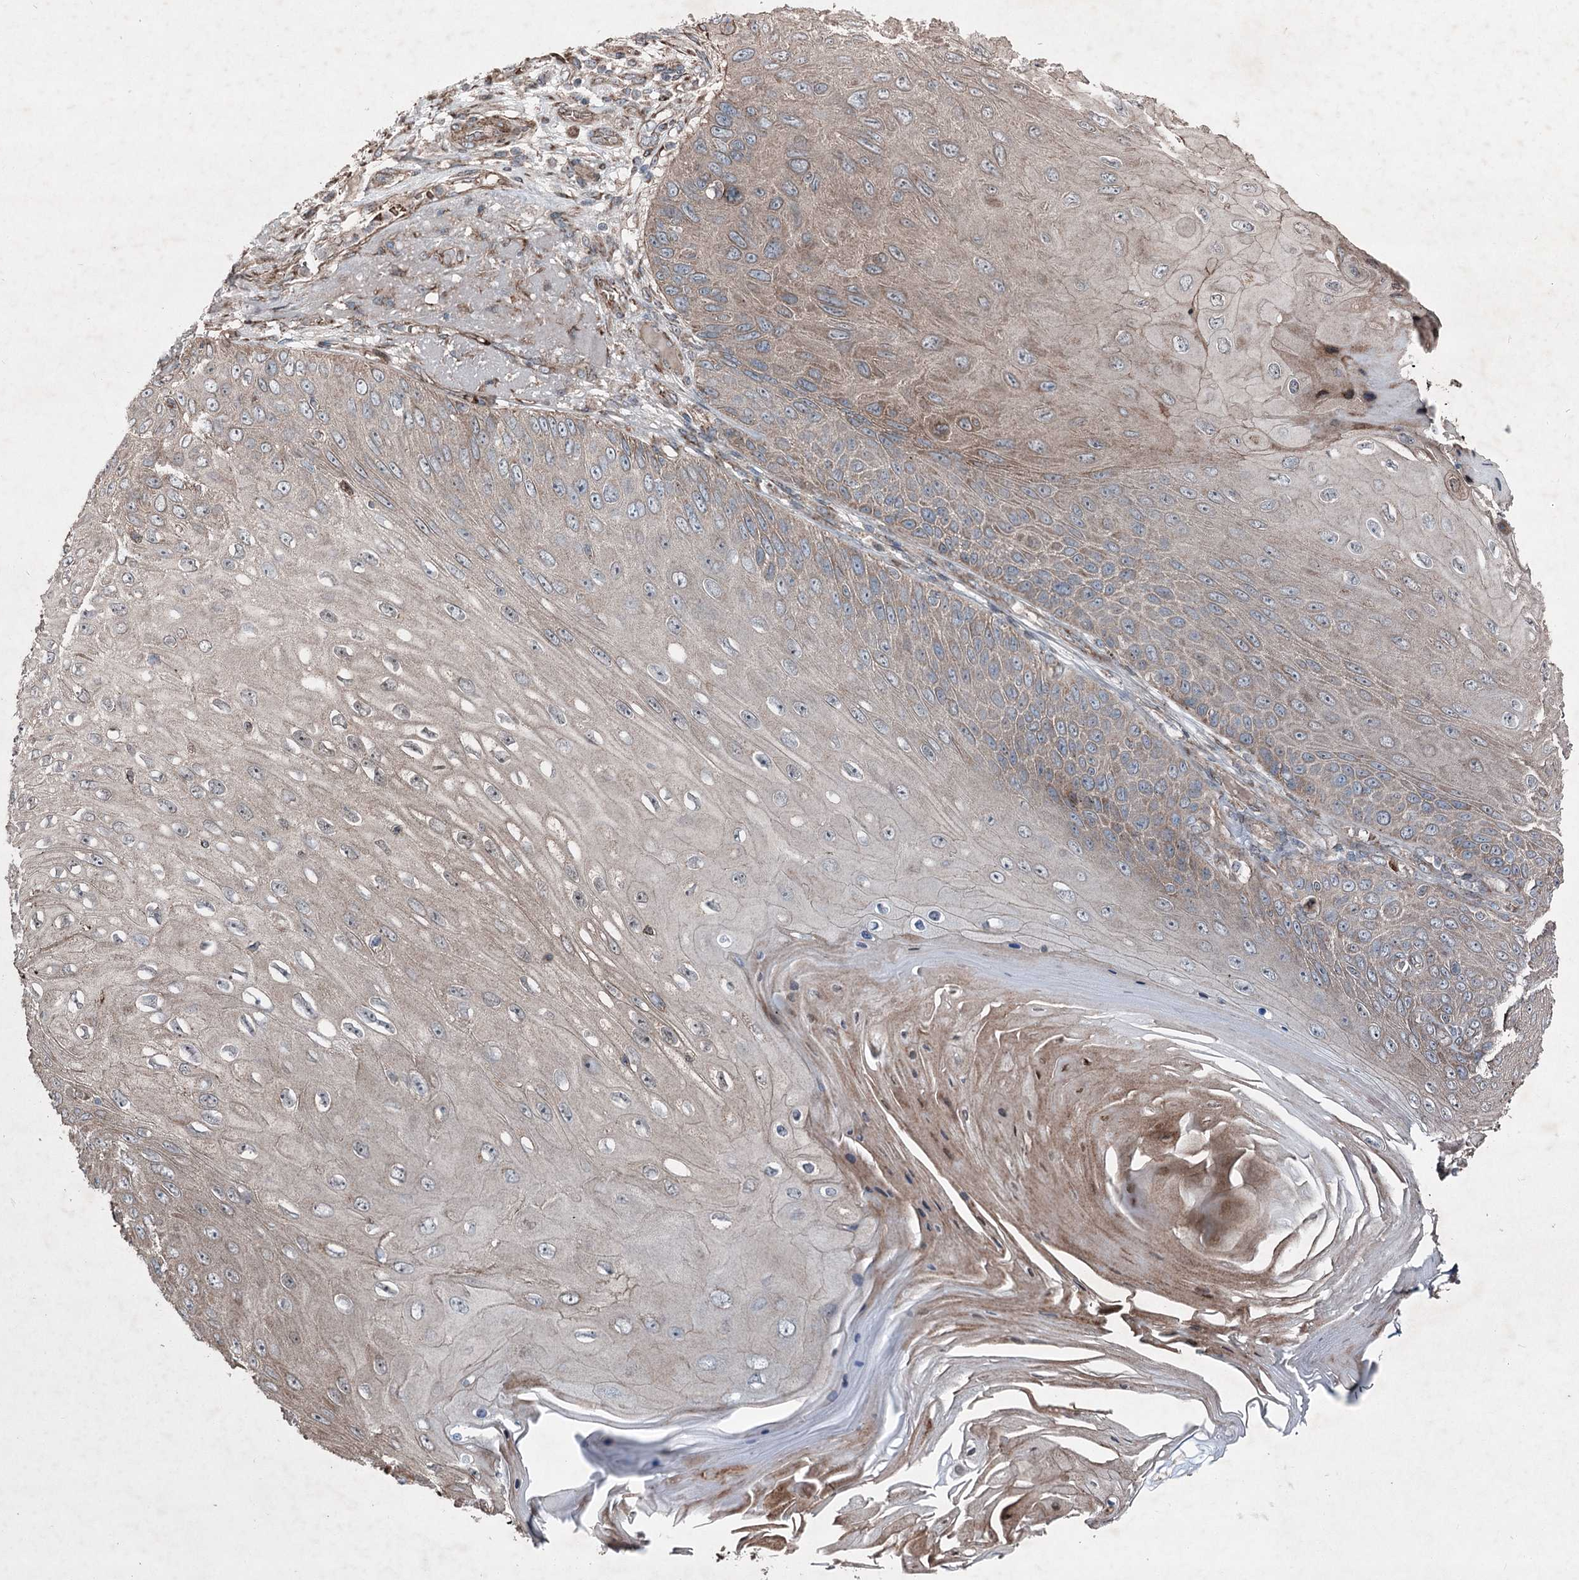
{"staining": {"intensity": "weak", "quantity": ">75%", "location": "cytoplasmic/membranous"}, "tissue": "skin cancer", "cell_type": "Tumor cells", "image_type": "cancer", "snomed": [{"axis": "morphology", "description": "Squamous cell carcinoma, NOS"}, {"axis": "topography", "description": "Skin"}], "caption": "Weak cytoplasmic/membranous staining is present in about >75% of tumor cells in squamous cell carcinoma (skin).", "gene": "SERINC5", "patient": {"sex": "female", "age": 88}}